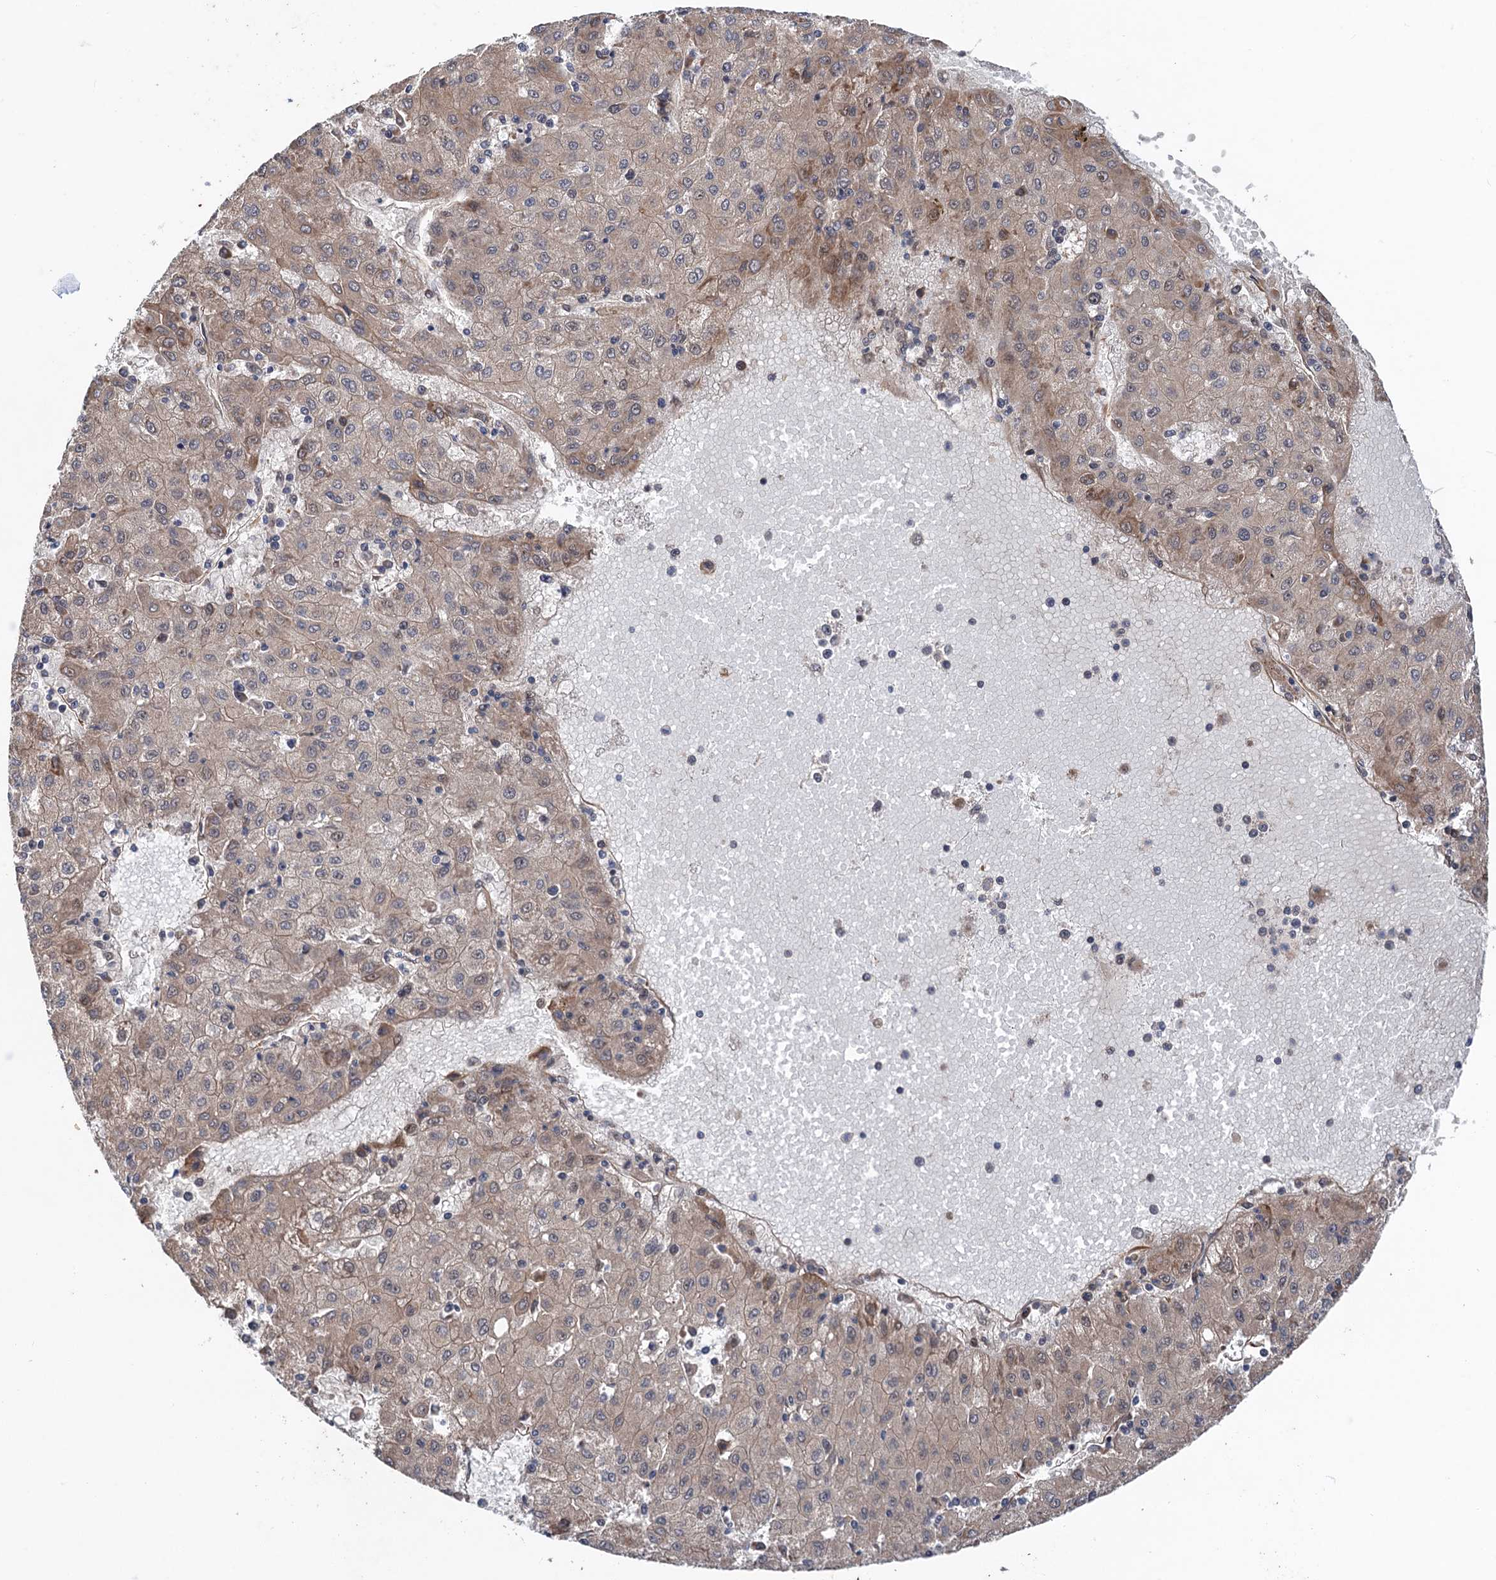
{"staining": {"intensity": "weak", "quantity": ">75%", "location": "cytoplasmic/membranous"}, "tissue": "liver cancer", "cell_type": "Tumor cells", "image_type": "cancer", "snomed": [{"axis": "morphology", "description": "Carcinoma, Hepatocellular, NOS"}, {"axis": "topography", "description": "Liver"}], "caption": "About >75% of tumor cells in human liver cancer (hepatocellular carcinoma) demonstrate weak cytoplasmic/membranous protein positivity as visualized by brown immunohistochemical staining.", "gene": "TTC31", "patient": {"sex": "male", "age": 72}}